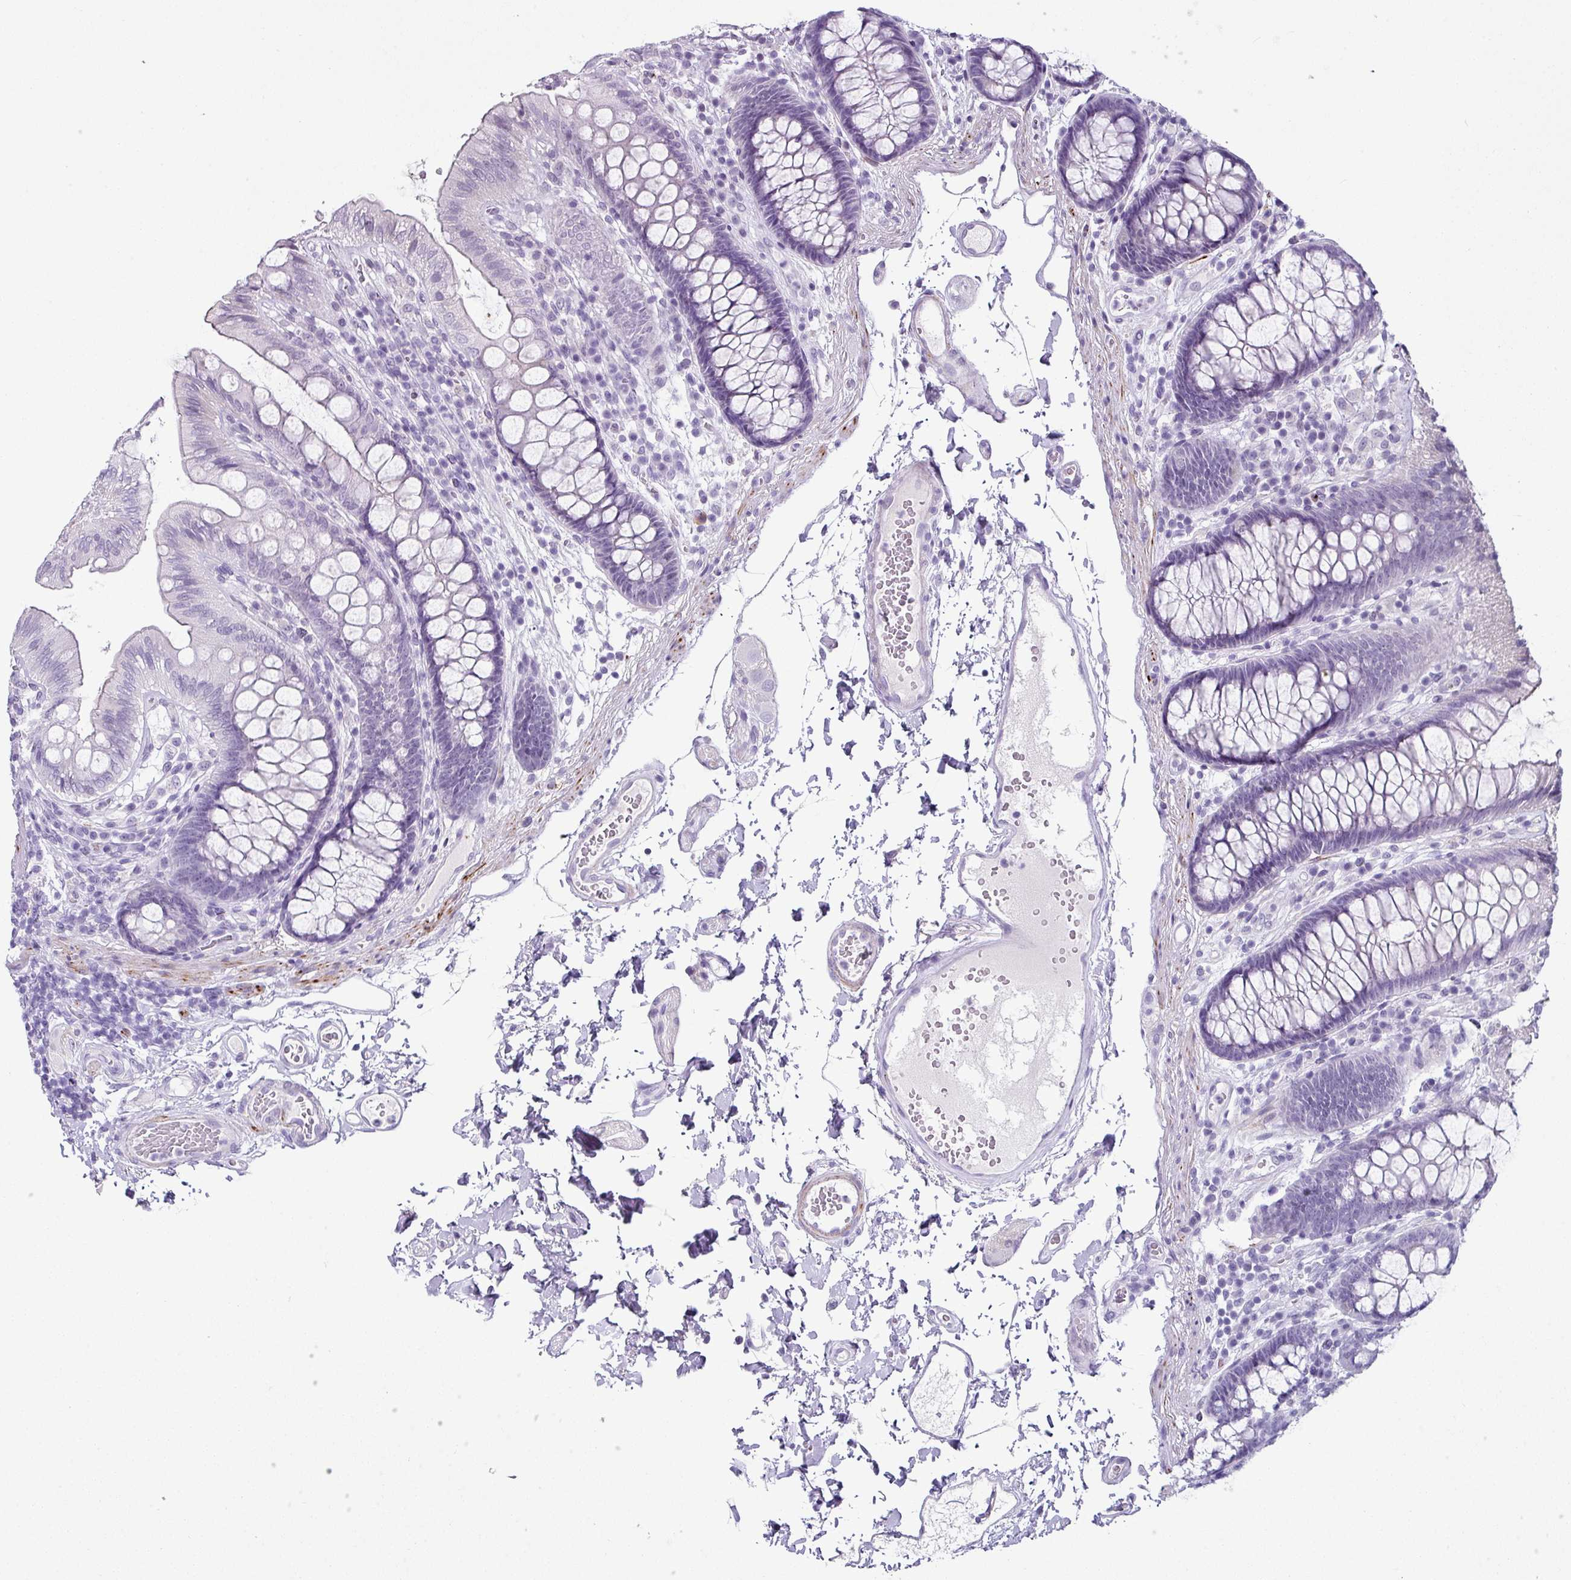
{"staining": {"intensity": "negative", "quantity": "none", "location": "none"}, "tissue": "colon", "cell_type": "Endothelial cells", "image_type": "normal", "snomed": [{"axis": "morphology", "description": "Normal tissue, NOS"}, {"axis": "topography", "description": "Colon"}], "caption": "Protein analysis of normal colon displays no significant expression in endothelial cells.", "gene": "TRA2A", "patient": {"sex": "male", "age": 84}}